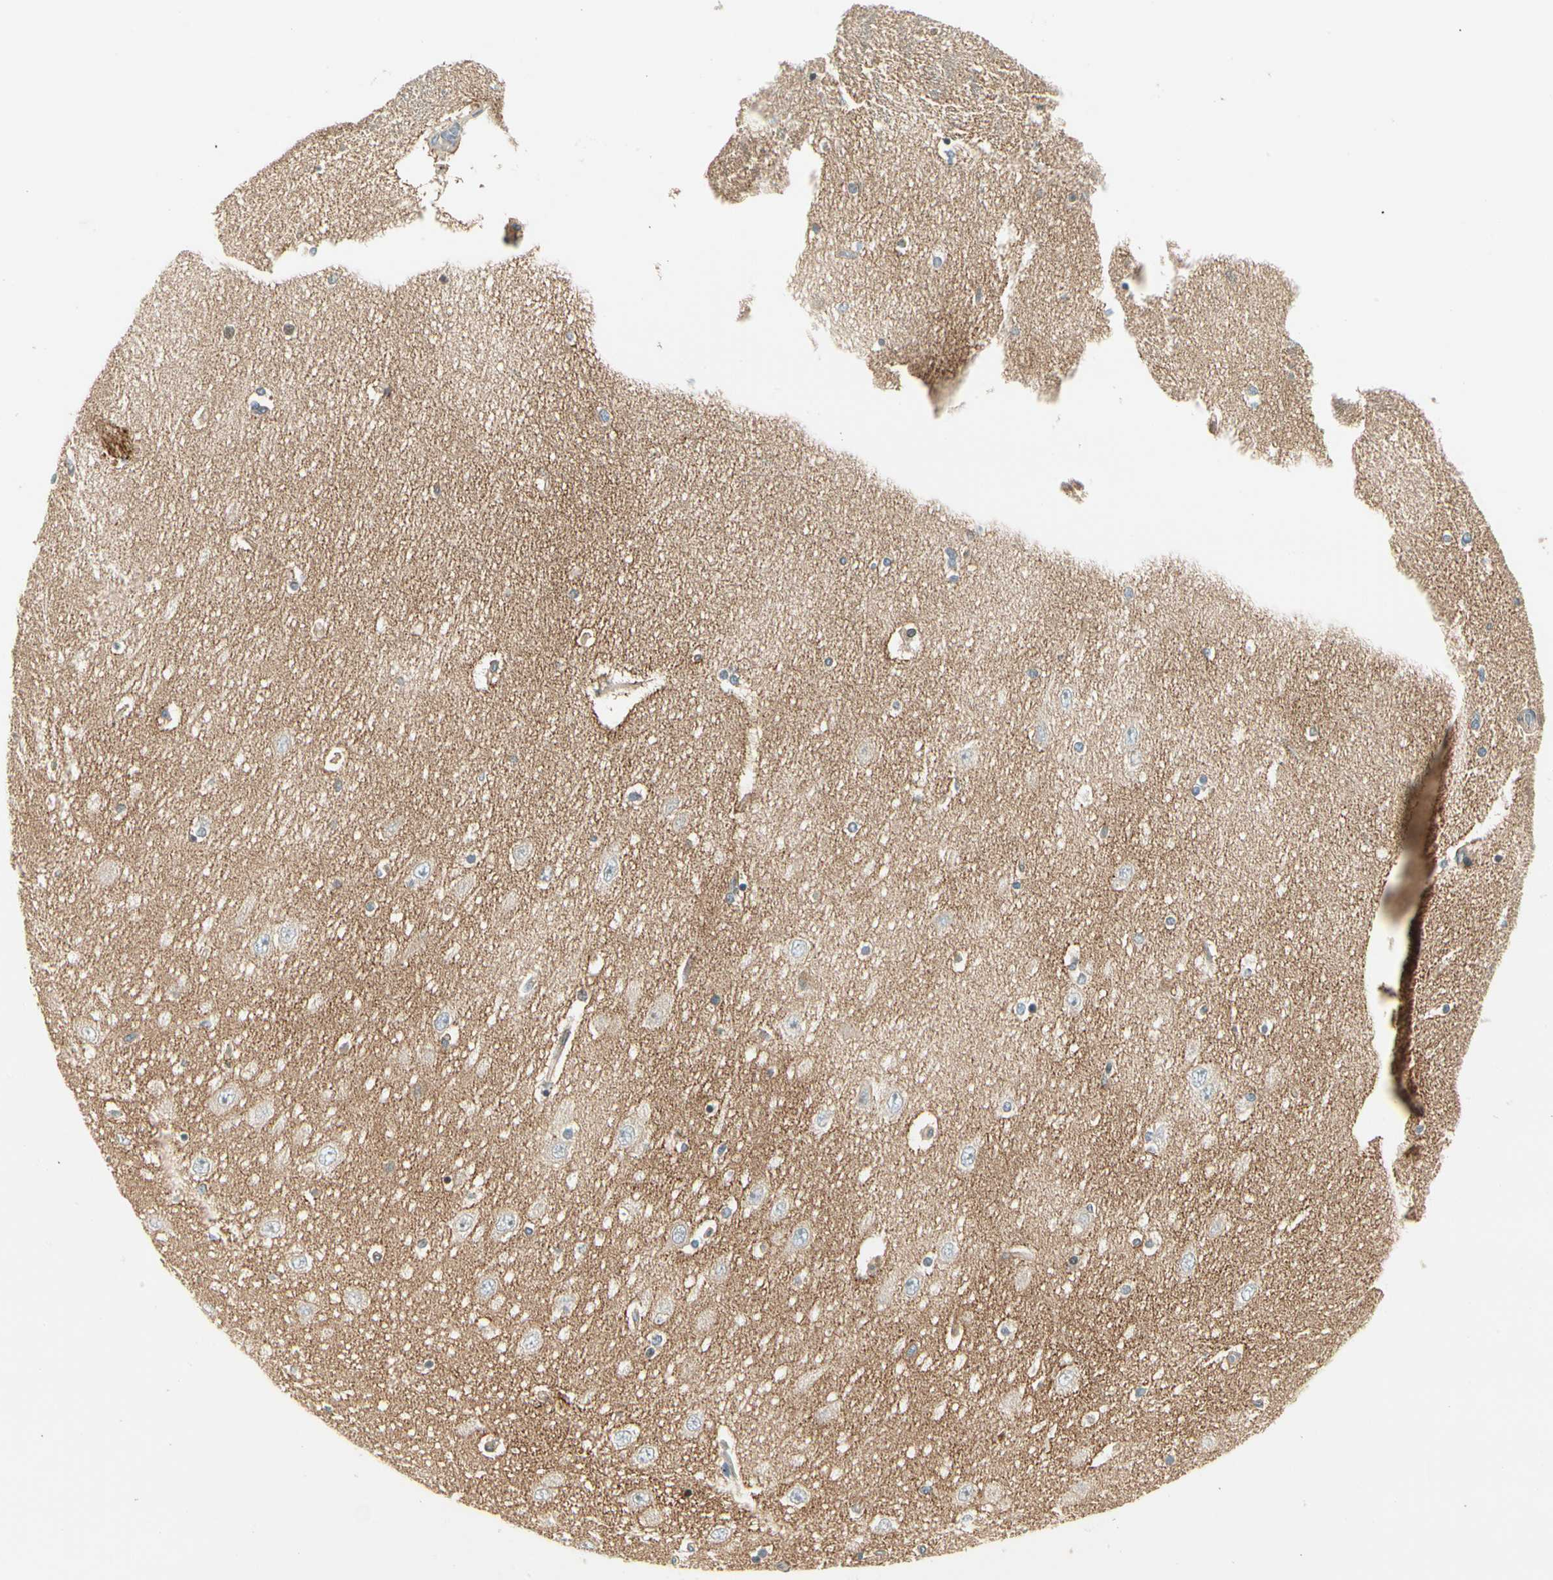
{"staining": {"intensity": "weak", "quantity": "25%-75%", "location": "cytoplasmic/membranous"}, "tissue": "hippocampus", "cell_type": "Glial cells", "image_type": "normal", "snomed": [{"axis": "morphology", "description": "Normal tissue, NOS"}, {"axis": "topography", "description": "Hippocampus"}], "caption": "Hippocampus stained with DAB immunohistochemistry (IHC) reveals low levels of weak cytoplasmic/membranous positivity in about 25%-75% of glial cells.", "gene": "MANSC1", "patient": {"sex": "female", "age": 54}}